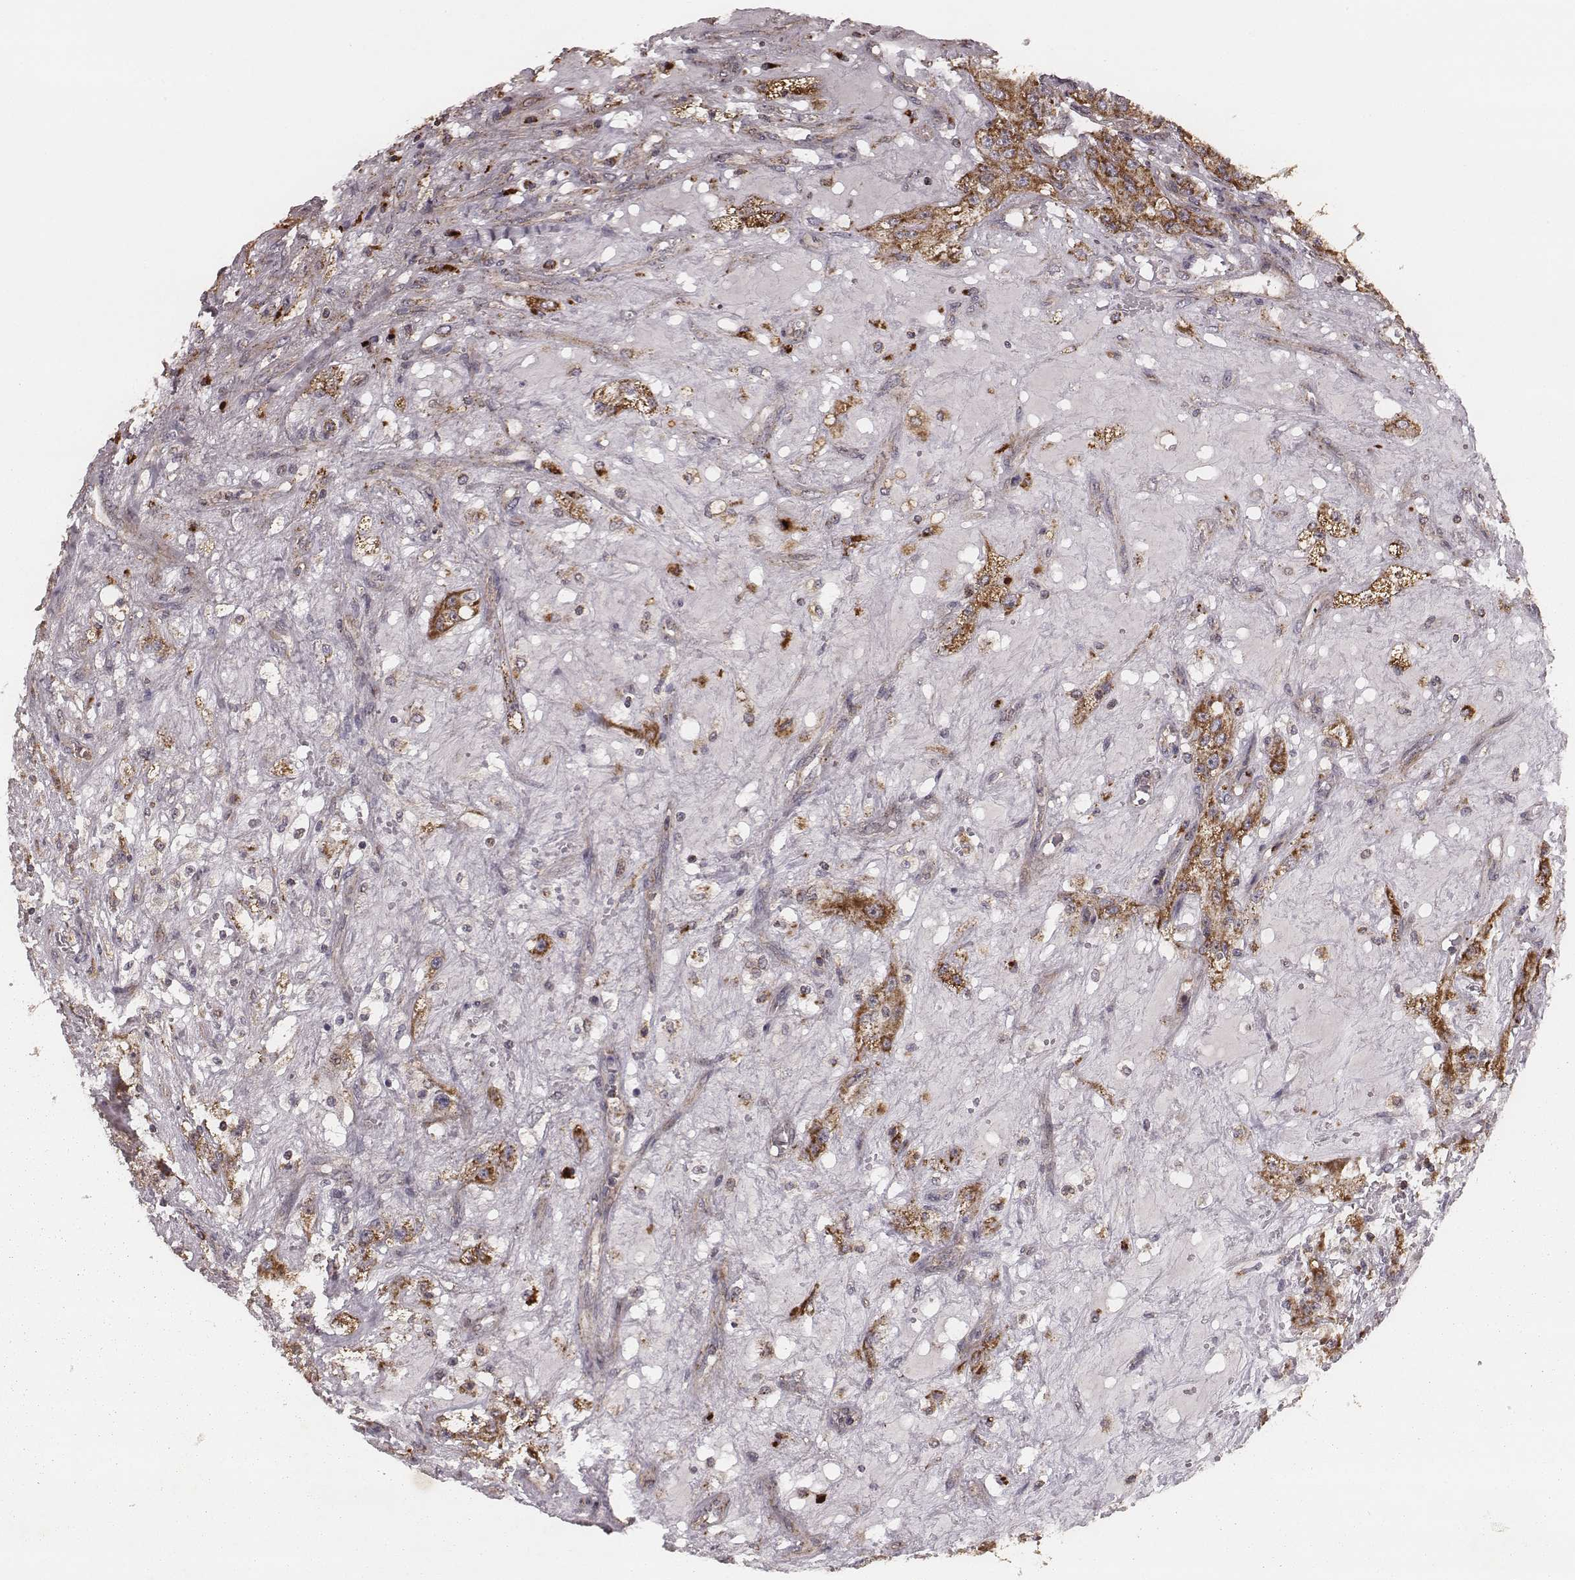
{"staining": {"intensity": "moderate", "quantity": ">75%", "location": "cytoplasmic/membranous"}, "tissue": "renal cancer", "cell_type": "Tumor cells", "image_type": "cancer", "snomed": [{"axis": "morphology", "description": "Adenocarcinoma, NOS"}, {"axis": "topography", "description": "Kidney"}], "caption": "DAB immunohistochemical staining of renal cancer displays moderate cytoplasmic/membranous protein expression in approximately >75% of tumor cells.", "gene": "ZDHHC21", "patient": {"sex": "female", "age": 63}}